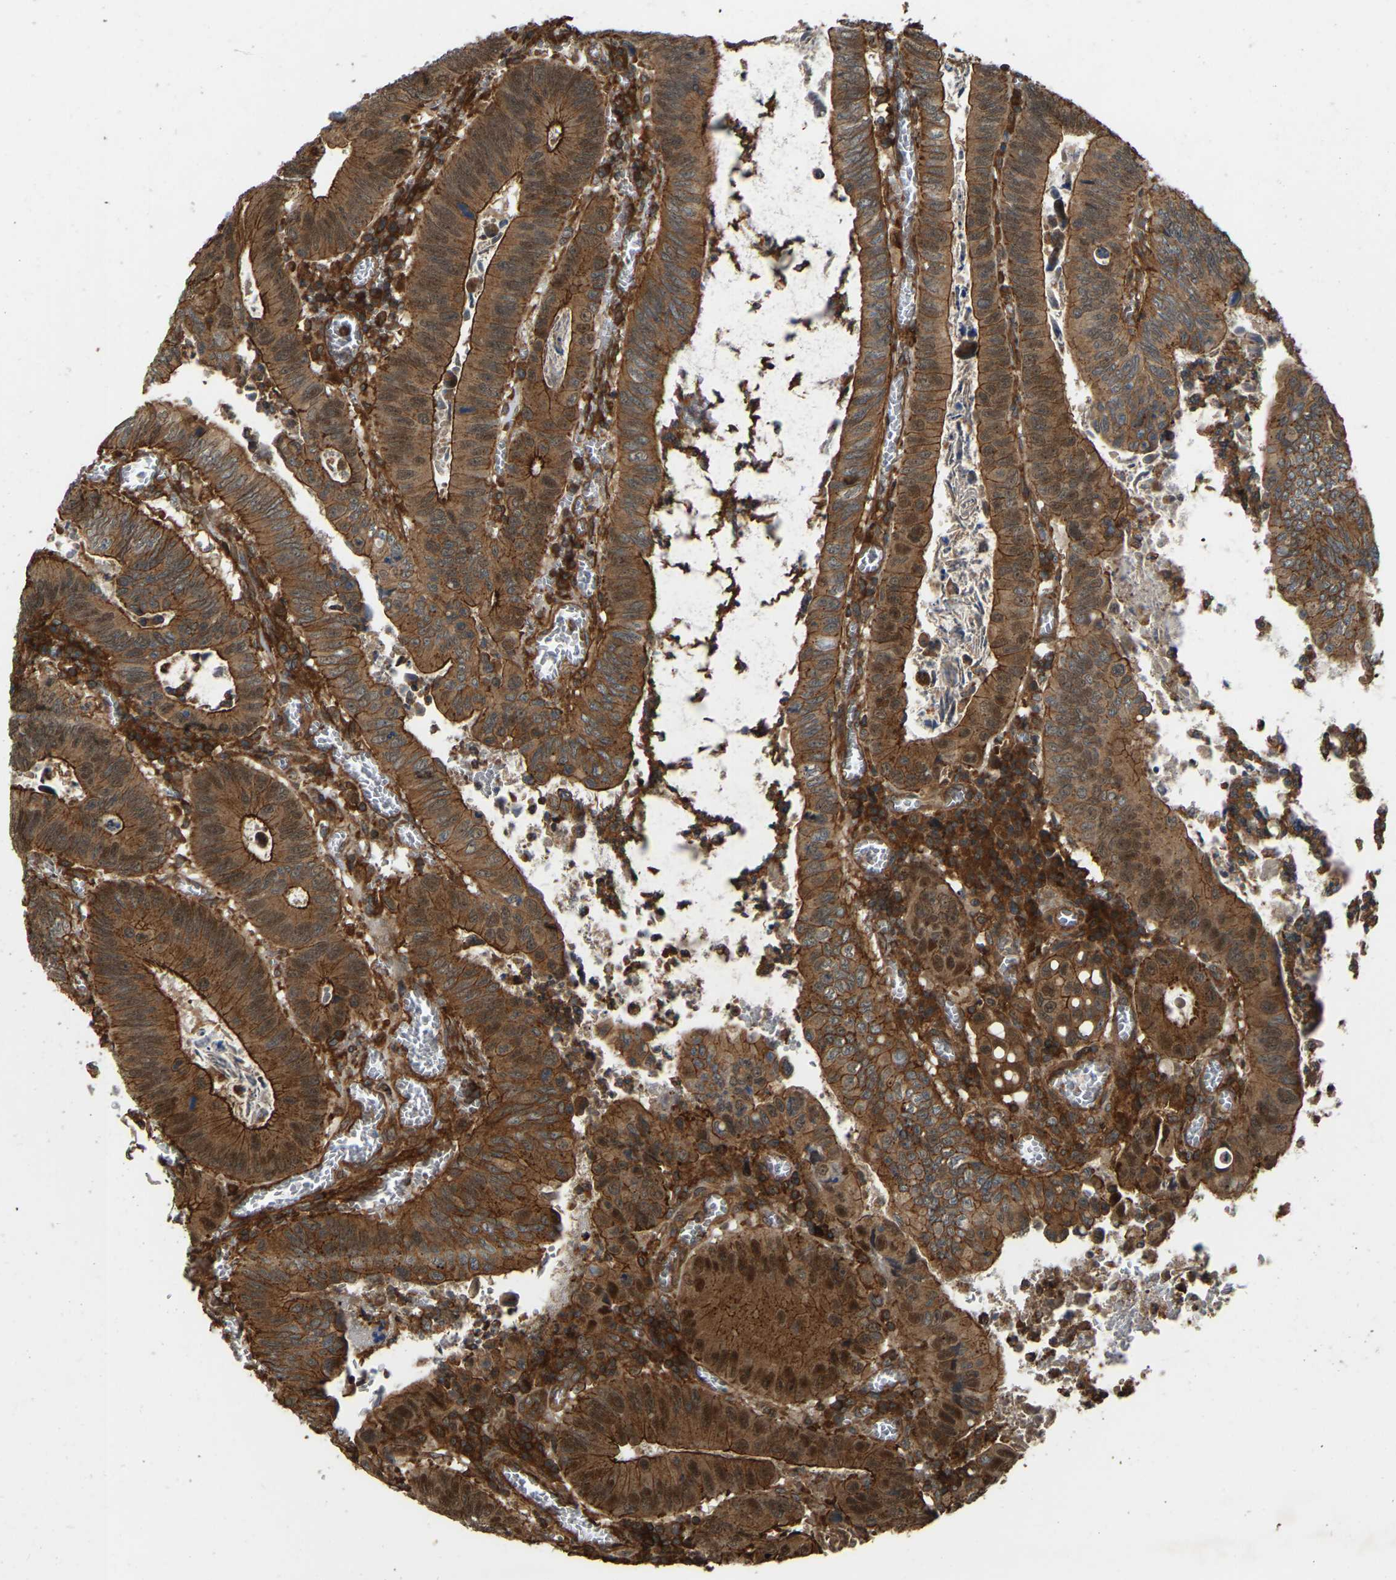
{"staining": {"intensity": "strong", "quantity": ">75%", "location": "cytoplasmic/membranous,nuclear"}, "tissue": "colorectal cancer", "cell_type": "Tumor cells", "image_type": "cancer", "snomed": [{"axis": "morphology", "description": "Inflammation, NOS"}, {"axis": "morphology", "description": "Adenocarcinoma, NOS"}, {"axis": "topography", "description": "Colon"}], "caption": "High-magnification brightfield microscopy of colorectal cancer (adenocarcinoma) stained with DAB (3,3'-diaminobenzidine) (brown) and counterstained with hematoxylin (blue). tumor cells exhibit strong cytoplasmic/membranous and nuclear staining is present in about>75% of cells.", "gene": "SAMD9L", "patient": {"sex": "male", "age": 72}}